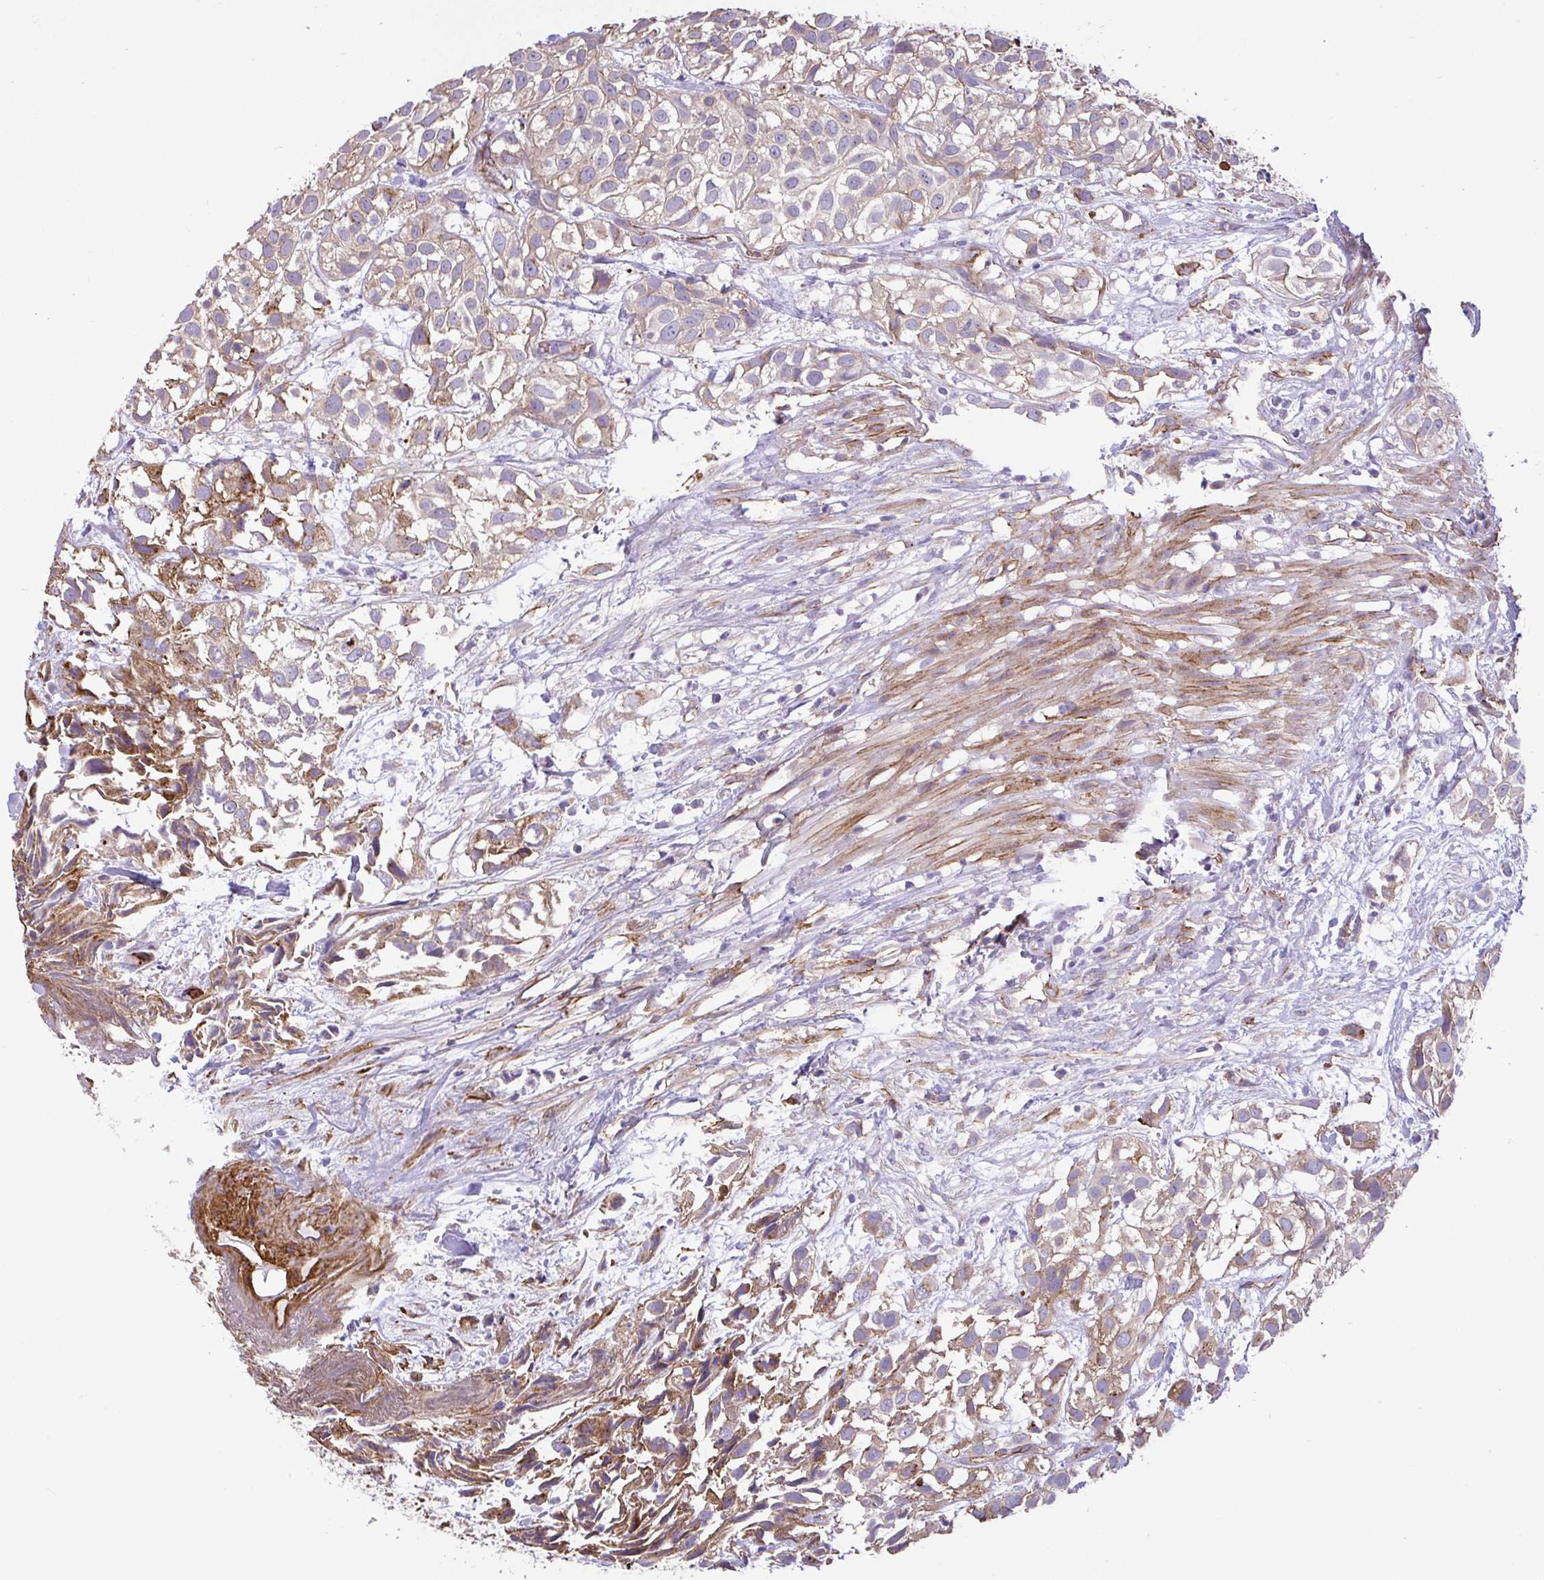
{"staining": {"intensity": "moderate", "quantity": "<25%", "location": "cytoplasmic/membranous"}, "tissue": "urothelial cancer", "cell_type": "Tumor cells", "image_type": "cancer", "snomed": [{"axis": "morphology", "description": "Urothelial carcinoma, High grade"}, {"axis": "topography", "description": "Urinary bladder"}], "caption": "Urothelial cancer stained with DAB IHC demonstrates low levels of moderate cytoplasmic/membranous staining in about <25% of tumor cells.", "gene": "PTPRK", "patient": {"sex": "male", "age": 56}}